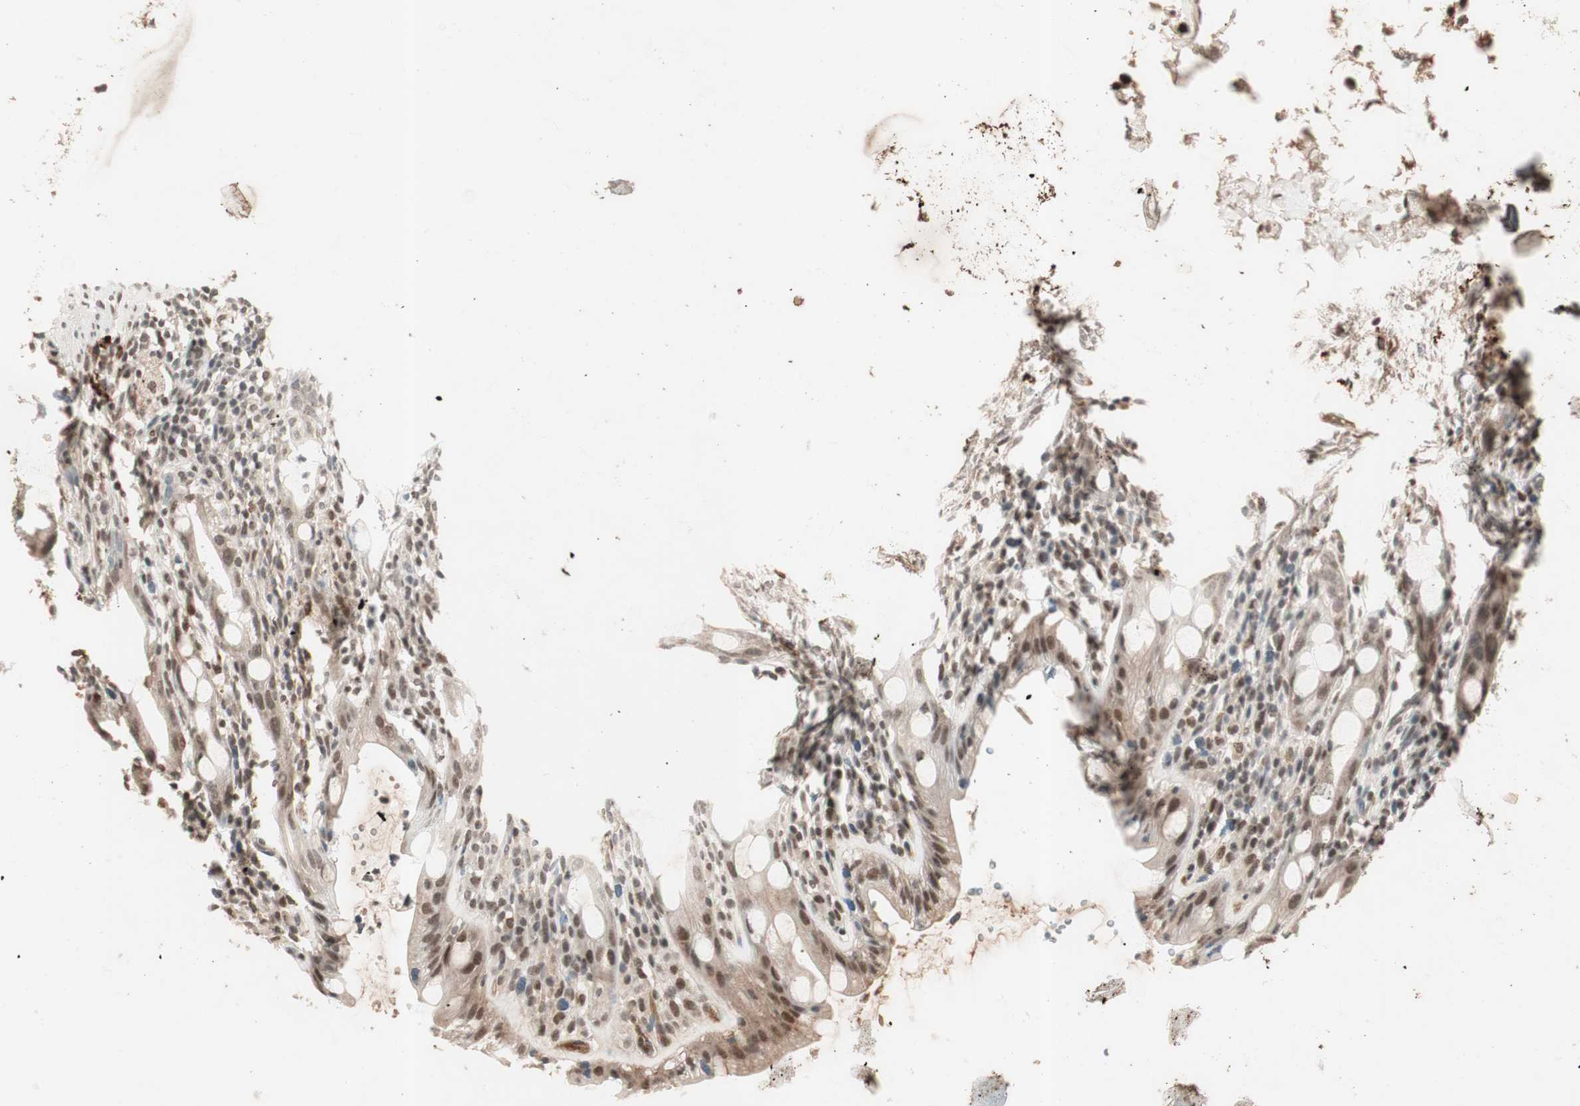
{"staining": {"intensity": "weak", "quantity": "25%-75%", "location": "nuclear"}, "tissue": "rectum", "cell_type": "Glandular cells", "image_type": "normal", "snomed": [{"axis": "morphology", "description": "Normal tissue, NOS"}, {"axis": "topography", "description": "Rectum"}], "caption": "Brown immunohistochemical staining in benign rectum demonstrates weak nuclear positivity in approximately 25%-75% of glandular cells. (Stains: DAB (3,3'-diaminobenzidine) in brown, nuclei in blue, Microscopy: brightfield microscopy at high magnification).", "gene": "NFRKB", "patient": {"sex": "male", "age": 44}}